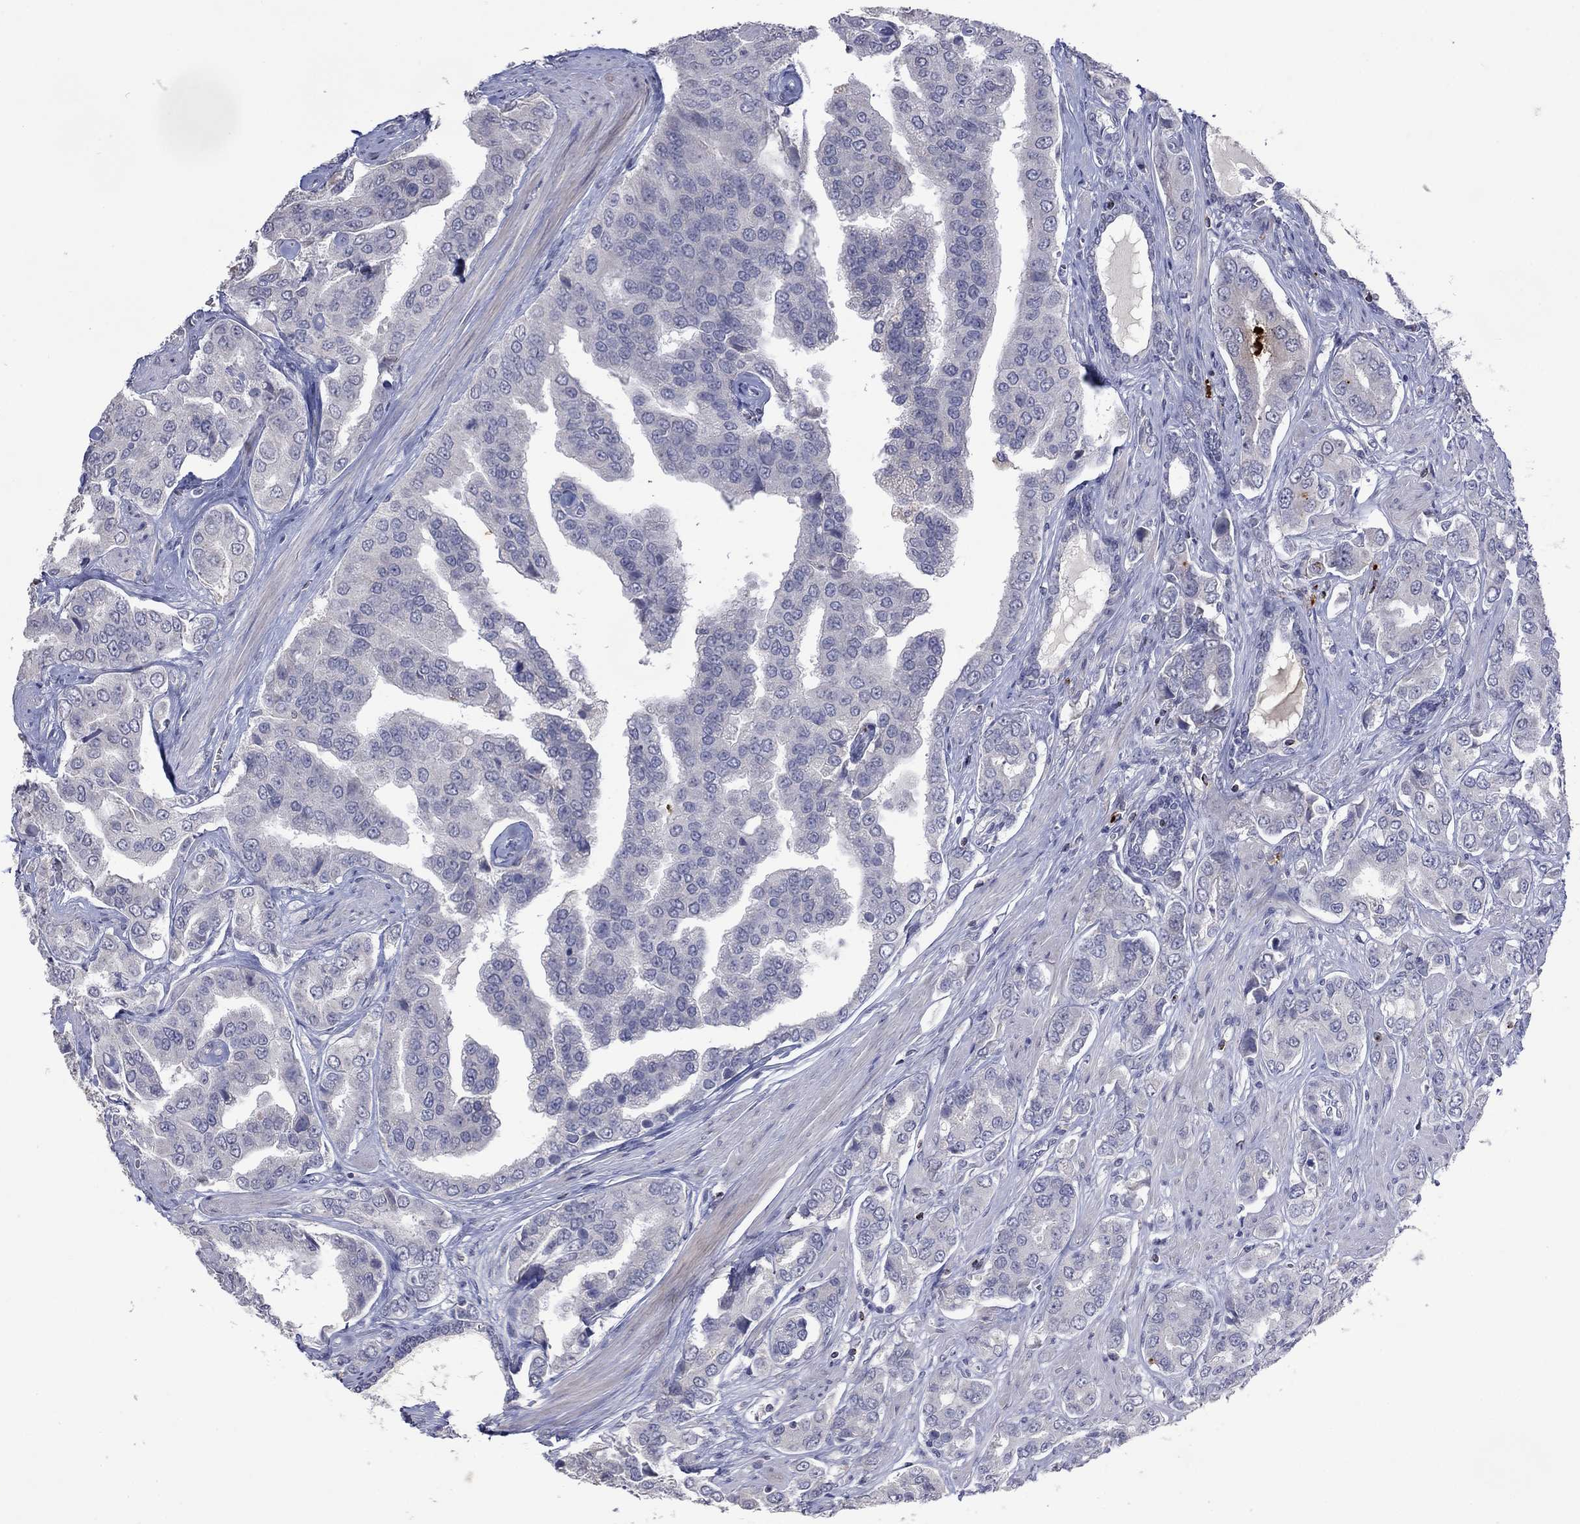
{"staining": {"intensity": "negative", "quantity": "none", "location": "none"}, "tissue": "prostate cancer", "cell_type": "Tumor cells", "image_type": "cancer", "snomed": [{"axis": "morphology", "description": "Adenocarcinoma, NOS"}, {"axis": "topography", "description": "Prostate and seminal vesicle, NOS"}, {"axis": "topography", "description": "Prostate"}], "caption": "The photomicrograph displays no significant expression in tumor cells of prostate cancer (adenocarcinoma).", "gene": "CCL5", "patient": {"sex": "male", "age": 69}}